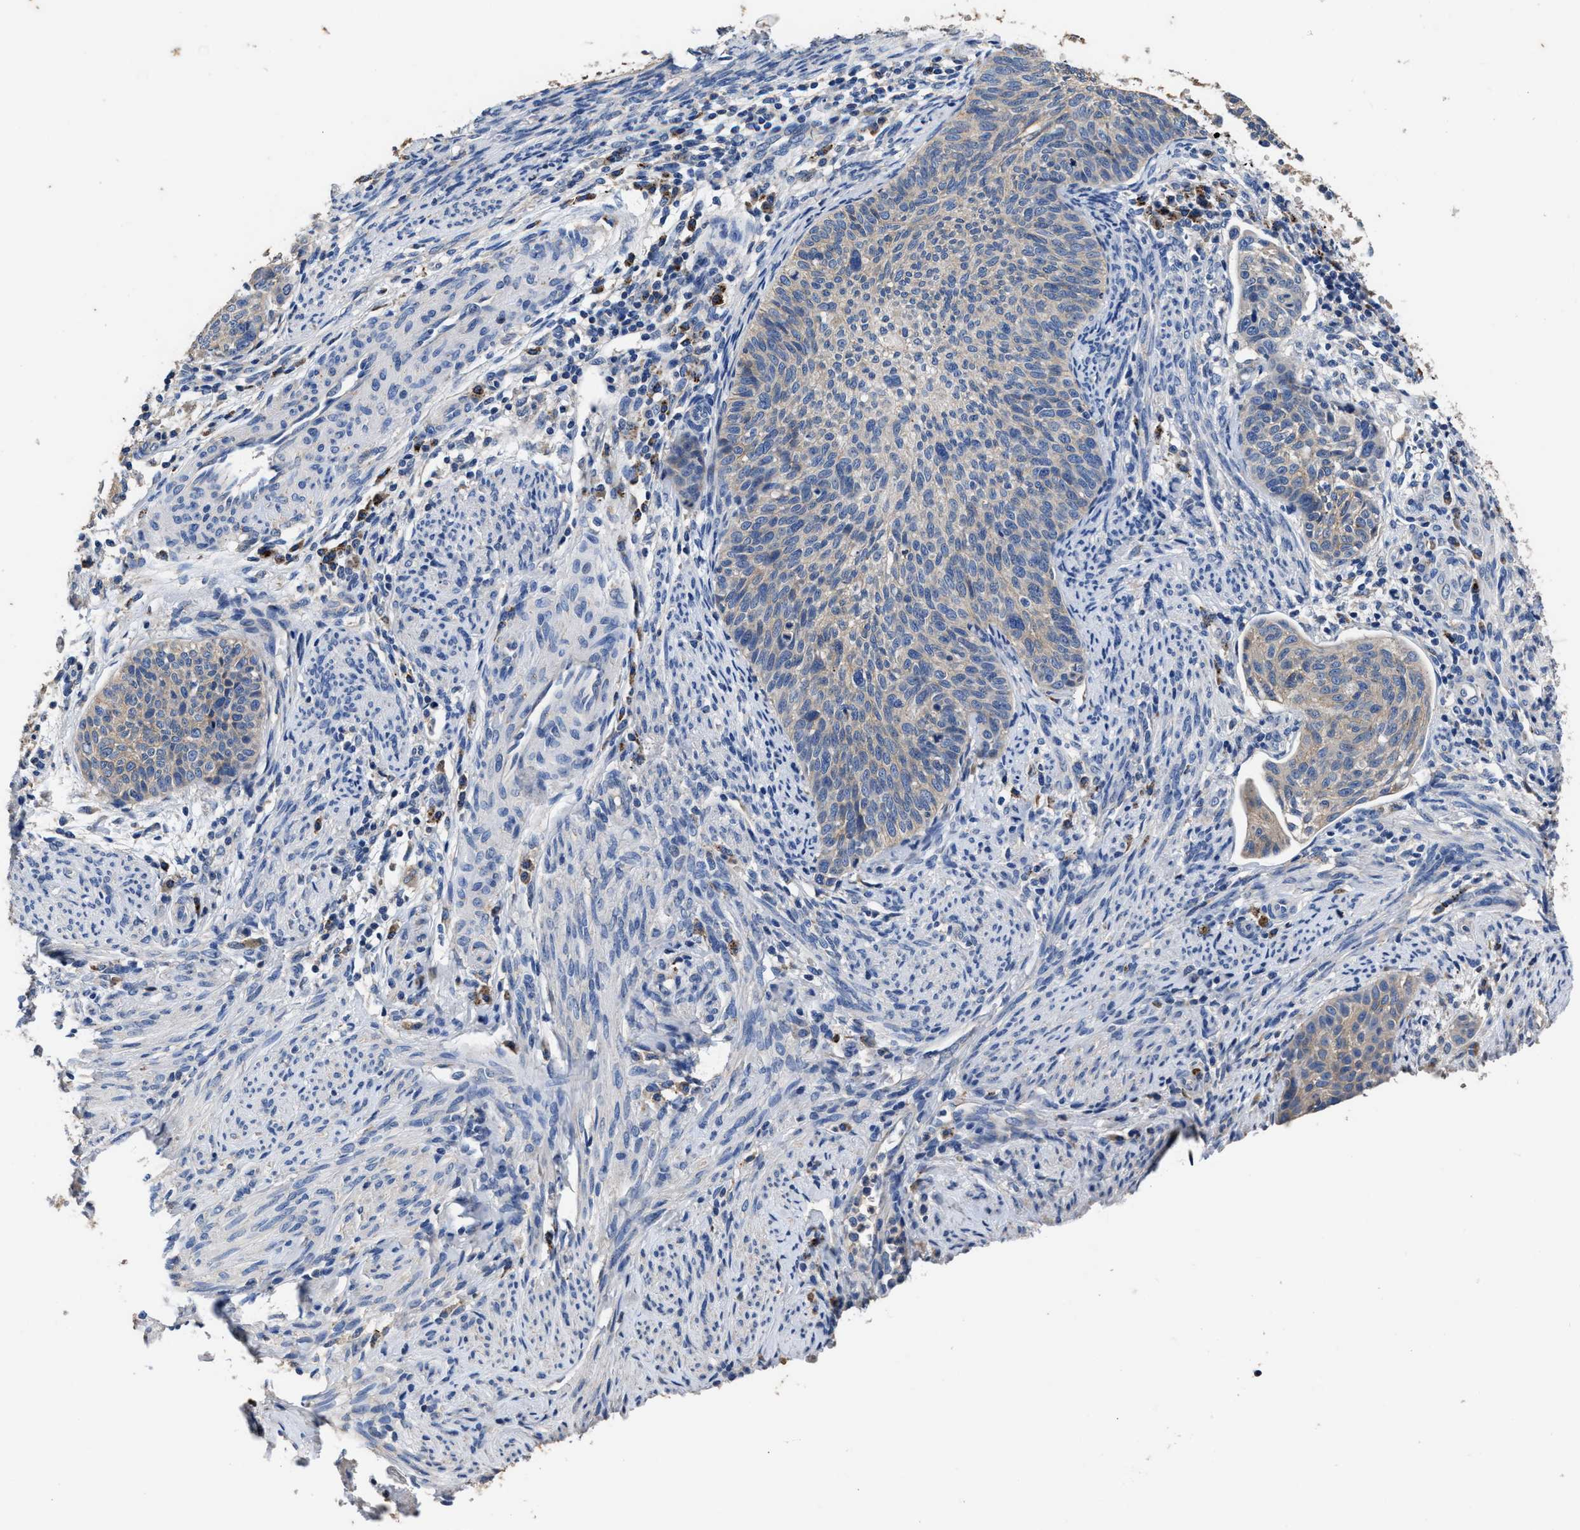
{"staining": {"intensity": "negative", "quantity": "none", "location": "none"}, "tissue": "cervical cancer", "cell_type": "Tumor cells", "image_type": "cancer", "snomed": [{"axis": "morphology", "description": "Squamous cell carcinoma, NOS"}, {"axis": "topography", "description": "Cervix"}], "caption": "A photomicrograph of cervical squamous cell carcinoma stained for a protein exhibits no brown staining in tumor cells.", "gene": "UBR4", "patient": {"sex": "female", "age": 70}}